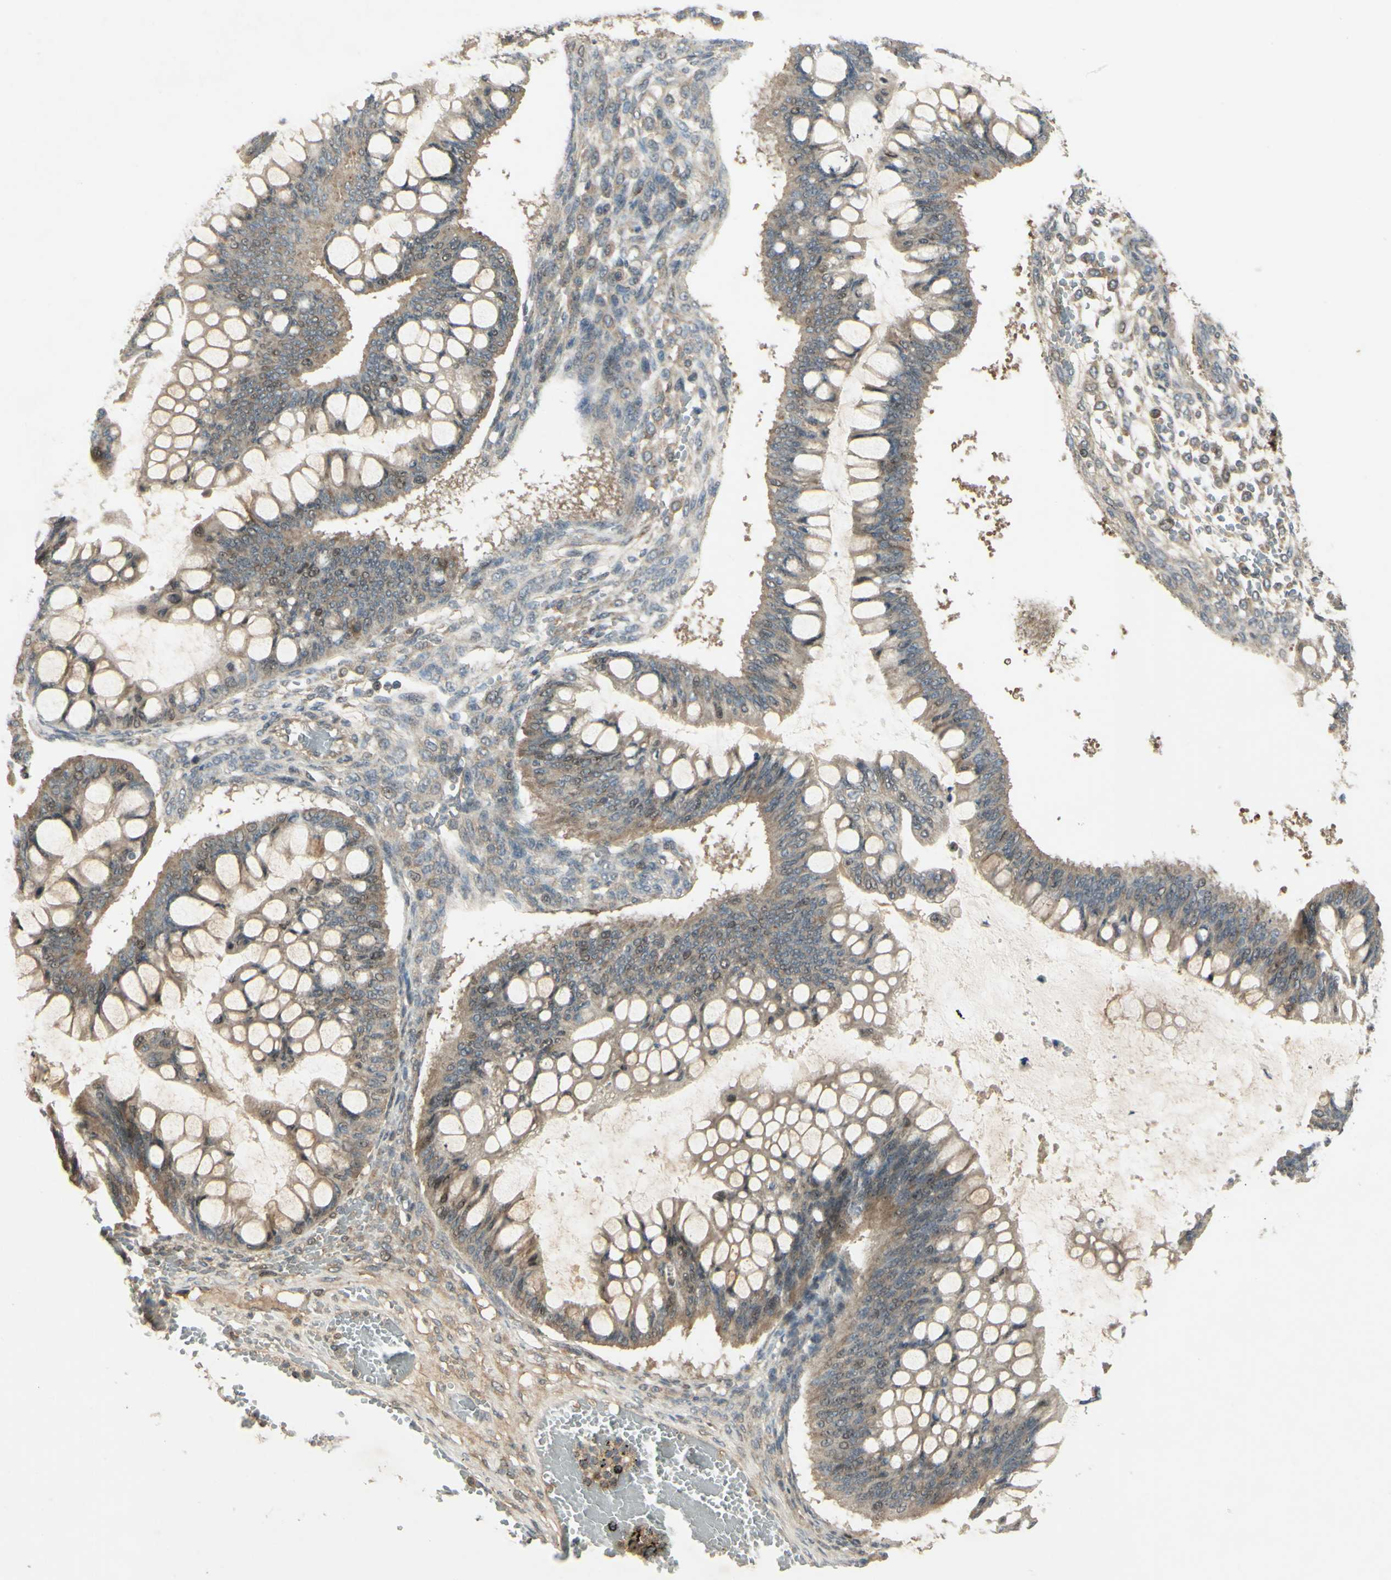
{"staining": {"intensity": "moderate", "quantity": "<25%", "location": "nuclear"}, "tissue": "ovarian cancer", "cell_type": "Tumor cells", "image_type": "cancer", "snomed": [{"axis": "morphology", "description": "Cystadenocarcinoma, mucinous, NOS"}, {"axis": "topography", "description": "Ovary"}], "caption": "Mucinous cystadenocarcinoma (ovarian) stained with a protein marker shows moderate staining in tumor cells.", "gene": "RAD18", "patient": {"sex": "female", "age": 73}}